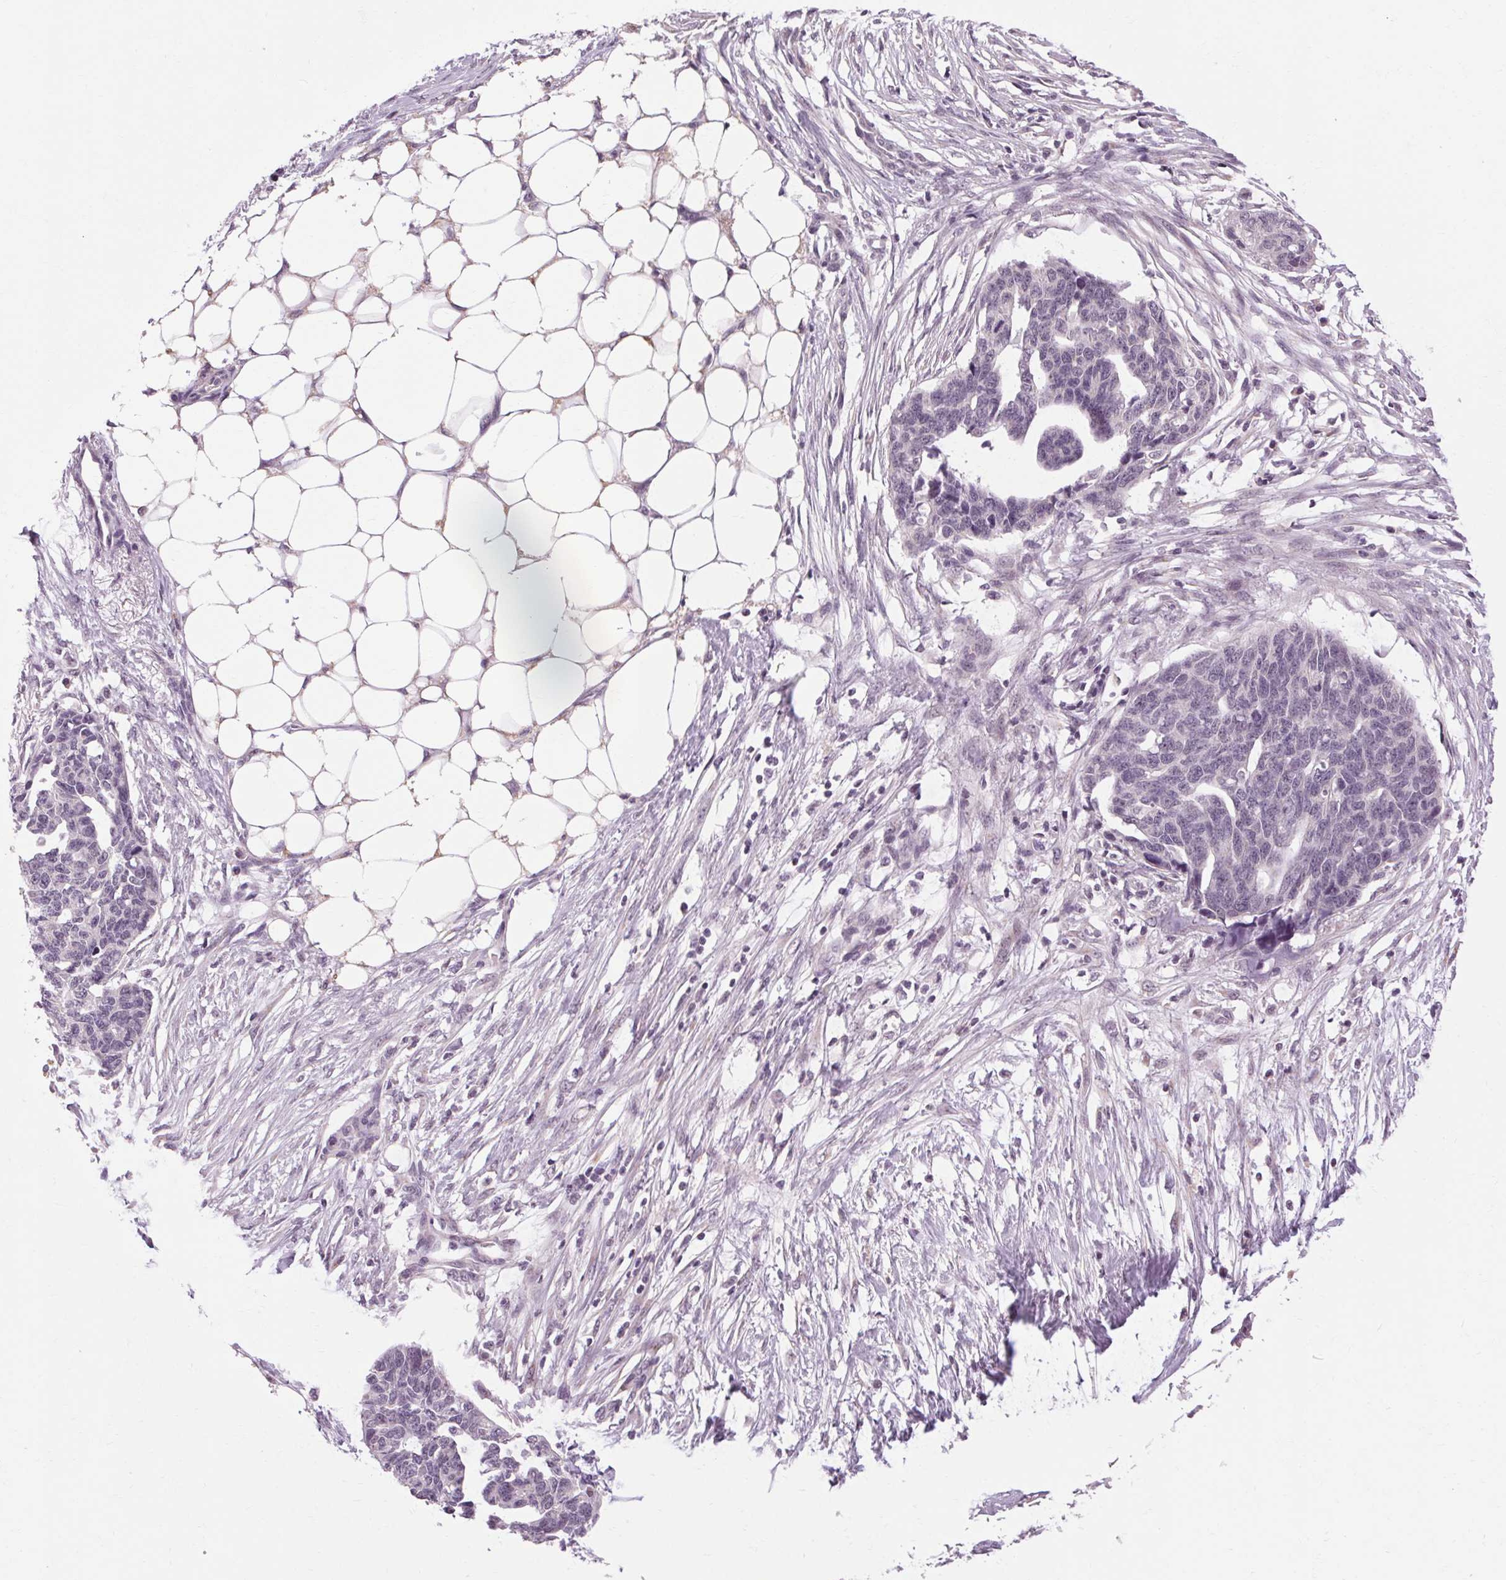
{"staining": {"intensity": "negative", "quantity": "none", "location": "none"}, "tissue": "ovarian cancer", "cell_type": "Tumor cells", "image_type": "cancer", "snomed": [{"axis": "morphology", "description": "Cystadenocarcinoma, serous, NOS"}, {"axis": "topography", "description": "Ovary"}], "caption": "High power microscopy micrograph of an IHC micrograph of ovarian cancer, revealing no significant positivity in tumor cells.", "gene": "KLHL40", "patient": {"sex": "female", "age": 69}}